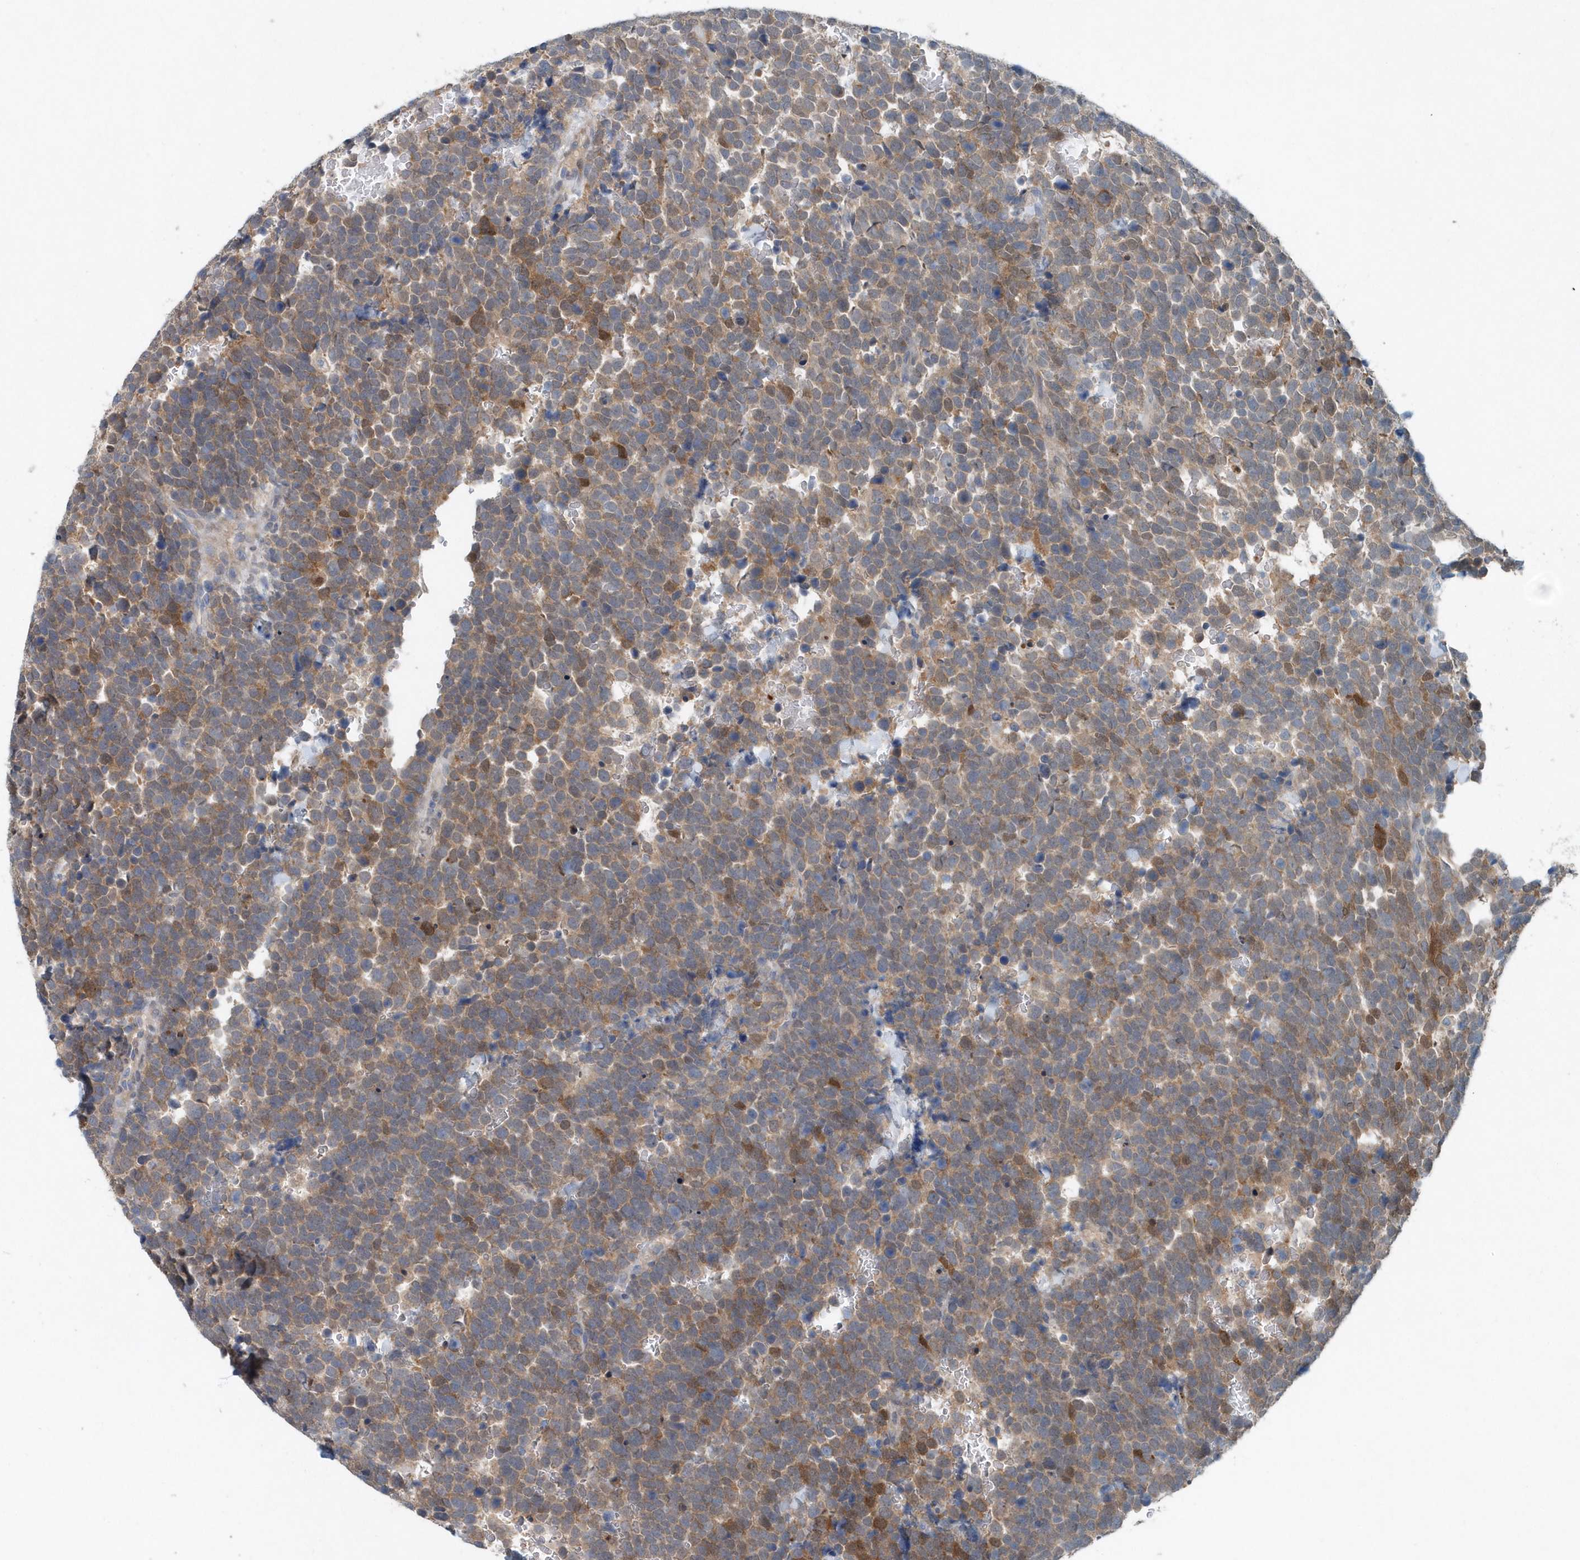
{"staining": {"intensity": "moderate", "quantity": "<25%", "location": "cytoplasmic/membranous"}, "tissue": "urothelial cancer", "cell_type": "Tumor cells", "image_type": "cancer", "snomed": [{"axis": "morphology", "description": "Urothelial carcinoma, High grade"}, {"axis": "topography", "description": "Urinary bladder"}], "caption": "Protein staining shows moderate cytoplasmic/membranous expression in about <25% of tumor cells in urothelial carcinoma (high-grade). The staining was performed using DAB (3,3'-diaminobenzidine), with brown indicating positive protein expression. Nuclei are stained blue with hematoxylin.", "gene": "PFN2", "patient": {"sex": "female", "age": 82}}